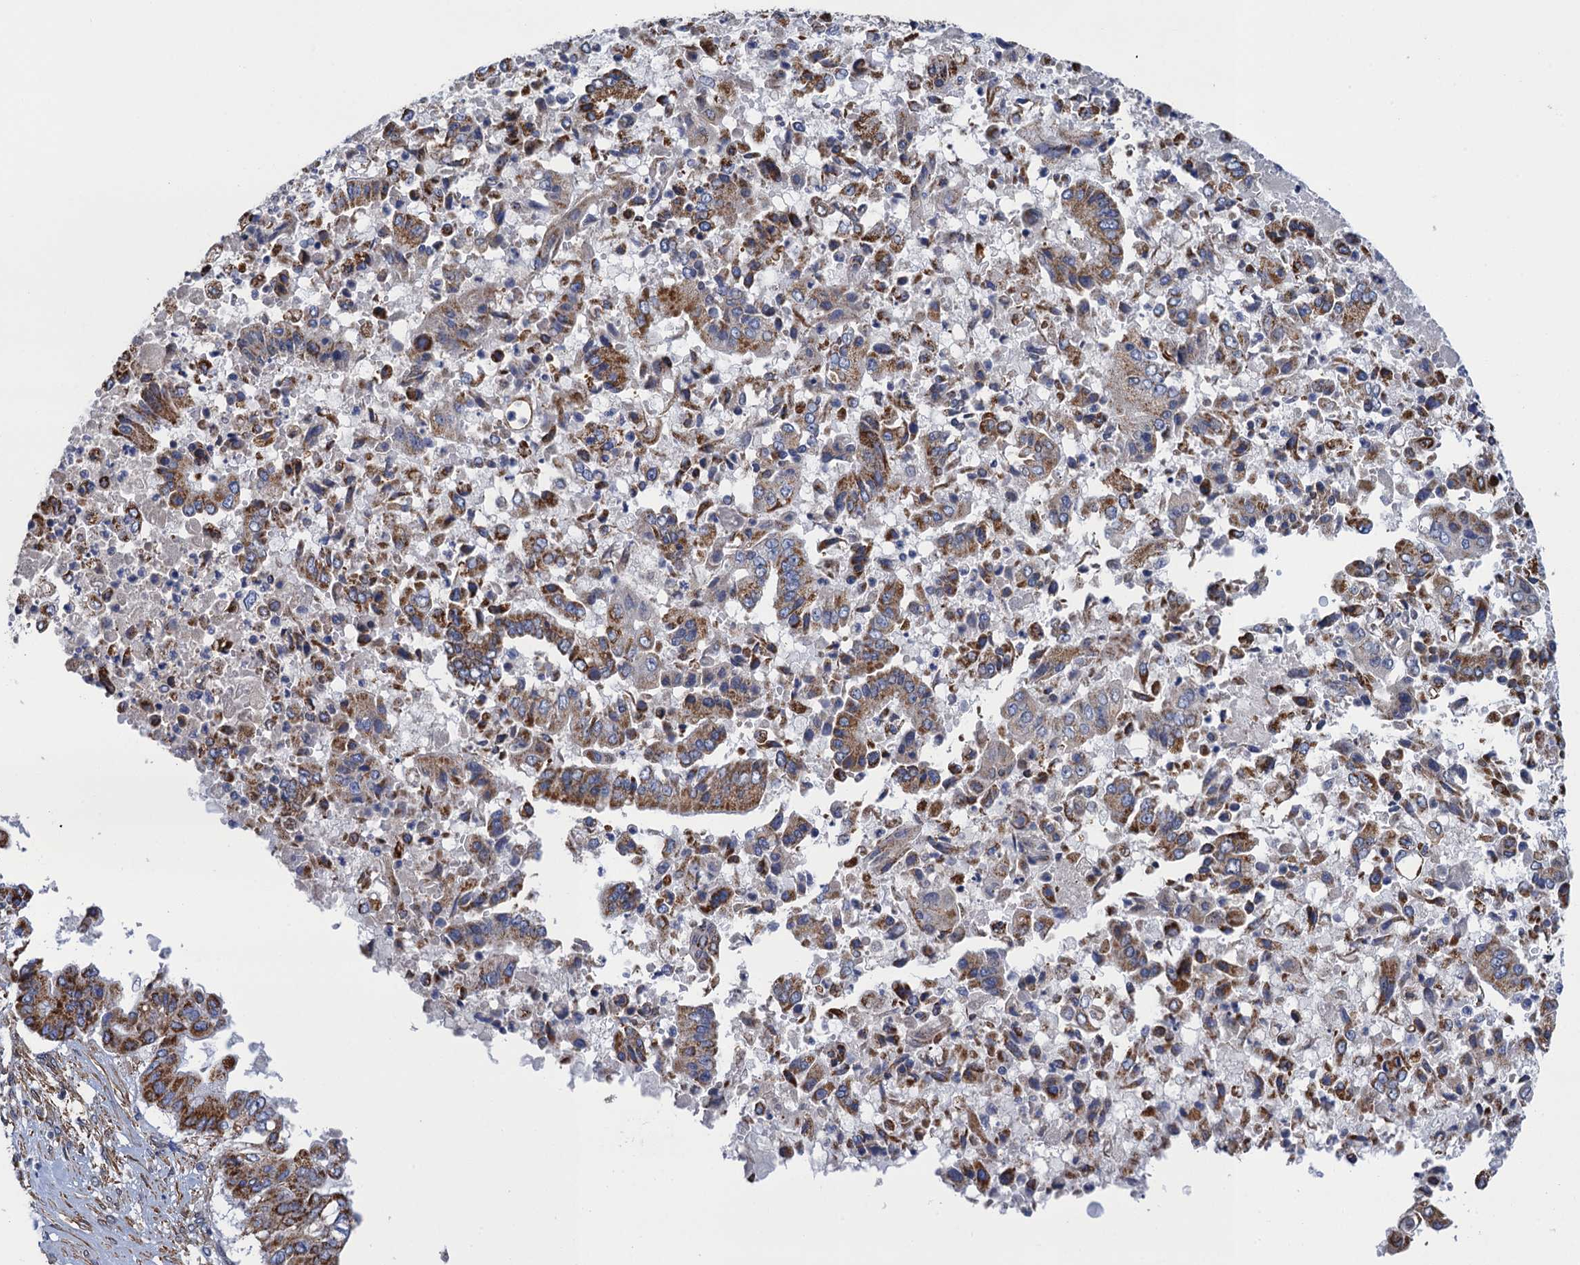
{"staining": {"intensity": "moderate", "quantity": ">75%", "location": "cytoplasmic/membranous"}, "tissue": "pancreatic cancer", "cell_type": "Tumor cells", "image_type": "cancer", "snomed": [{"axis": "morphology", "description": "Adenocarcinoma, NOS"}, {"axis": "topography", "description": "Pancreas"}], "caption": "Moderate cytoplasmic/membranous protein expression is seen in about >75% of tumor cells in pancreatic cancer (adenocarcinoma). The staining is performed using DAB brown chromogen to label protein expression. The nuclei are counter-stained blue using hematoxylin.", "gene": "GCSH", "patient": {"sex": "female", "age": 77}}